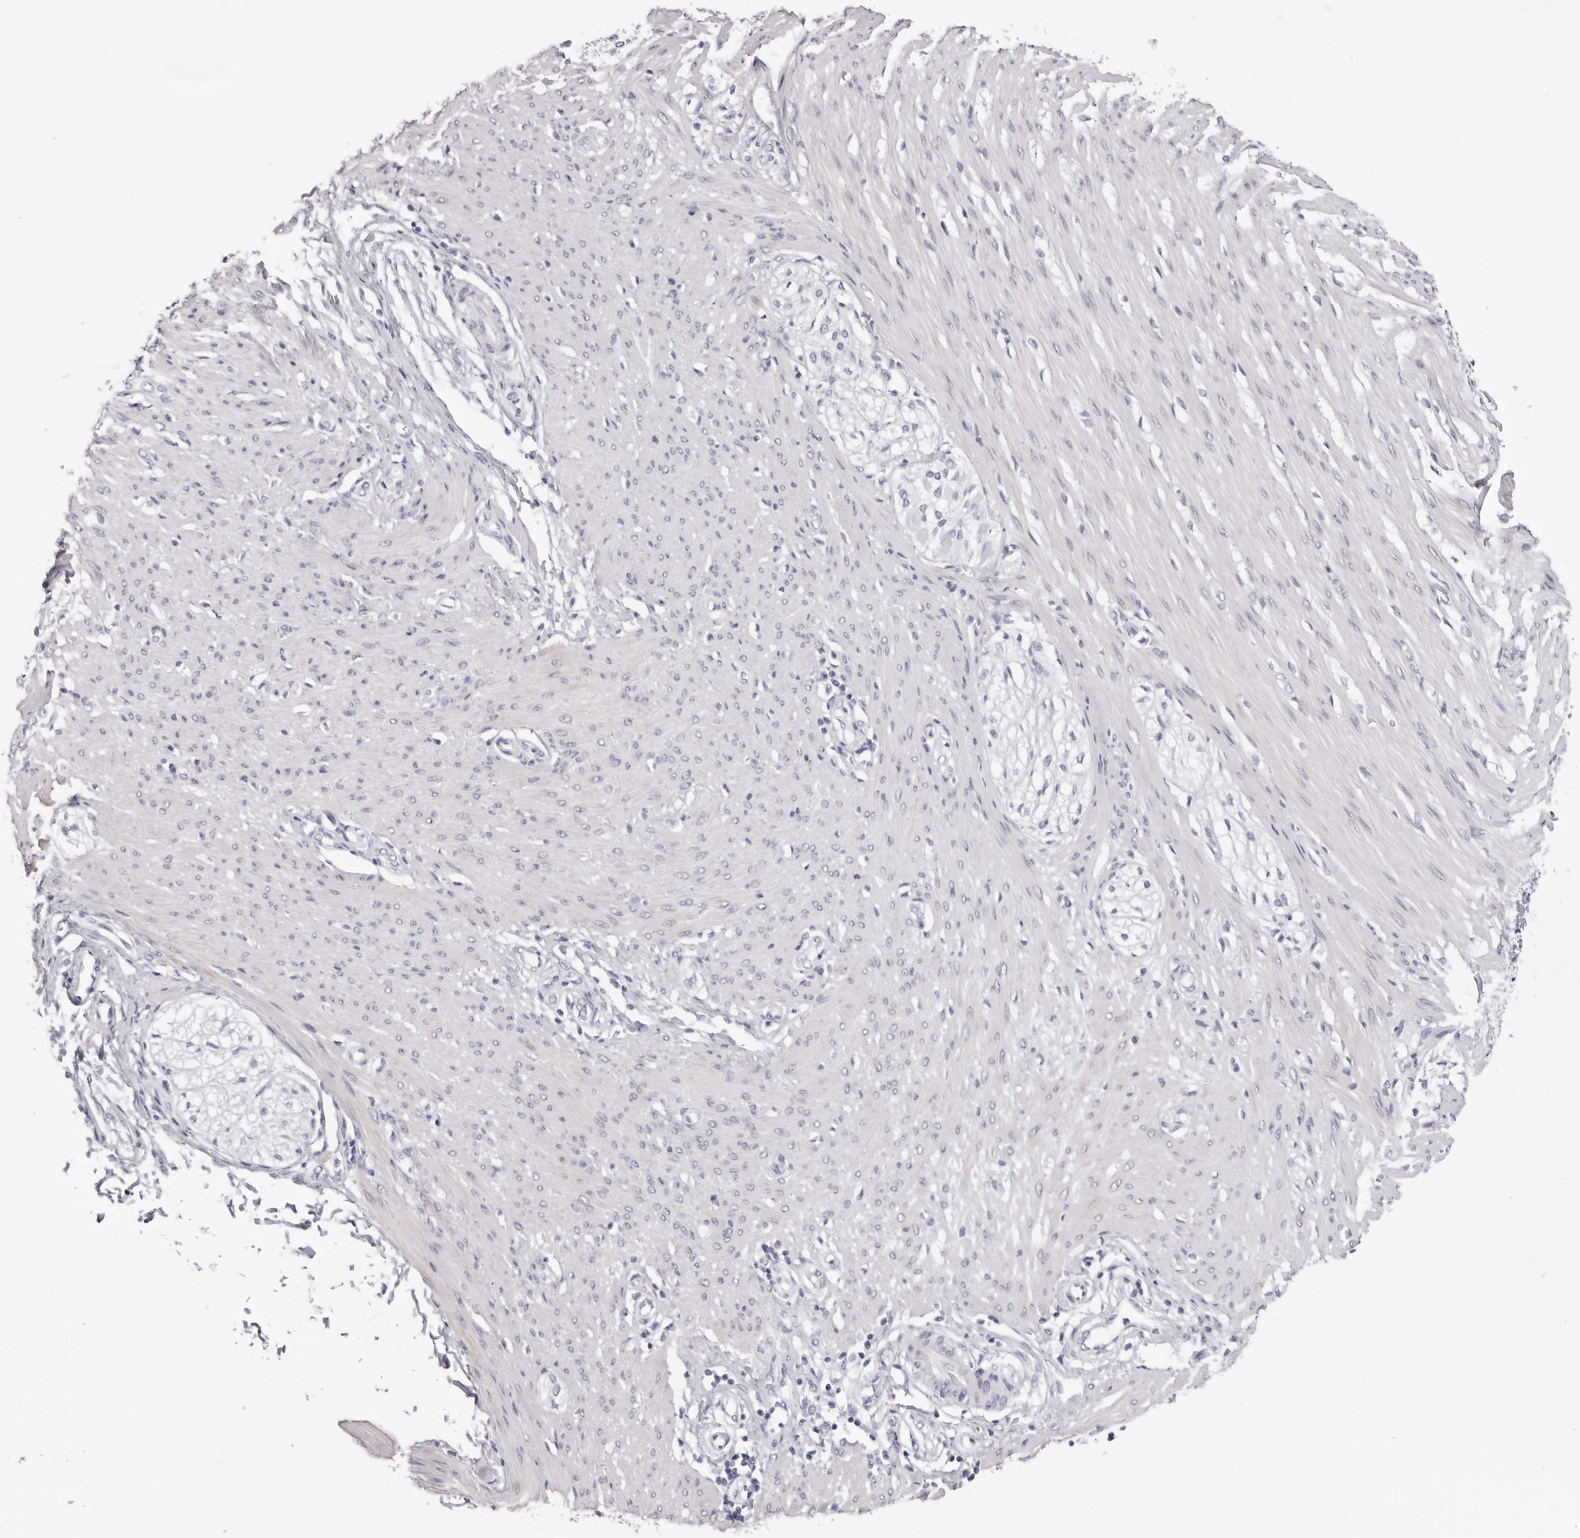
{"staining": {"intensity": "negative", "quantity": "none", "location": "none"}, "tissue": "smooth muscle", "cell_type": "Smooth muscle cells", "image_type": "normal", "snomed": [{"axis": "morphology", "description": "Normal tissue, NOS"}, {"axis": "morphology", "description": "Adenocarcinoma, NOS"}, {"axis": "topography", "description": "Colon"}, {"axis": "topography", "description": "Peripheral nerve tissue"}], "caption": "Immunohistochemistry (IHC) of benign smooth muscle demonstrates no expression in smooth muscle cells.", "gene": "INSL3", "patient": {"sex": "male", "age": 14}}